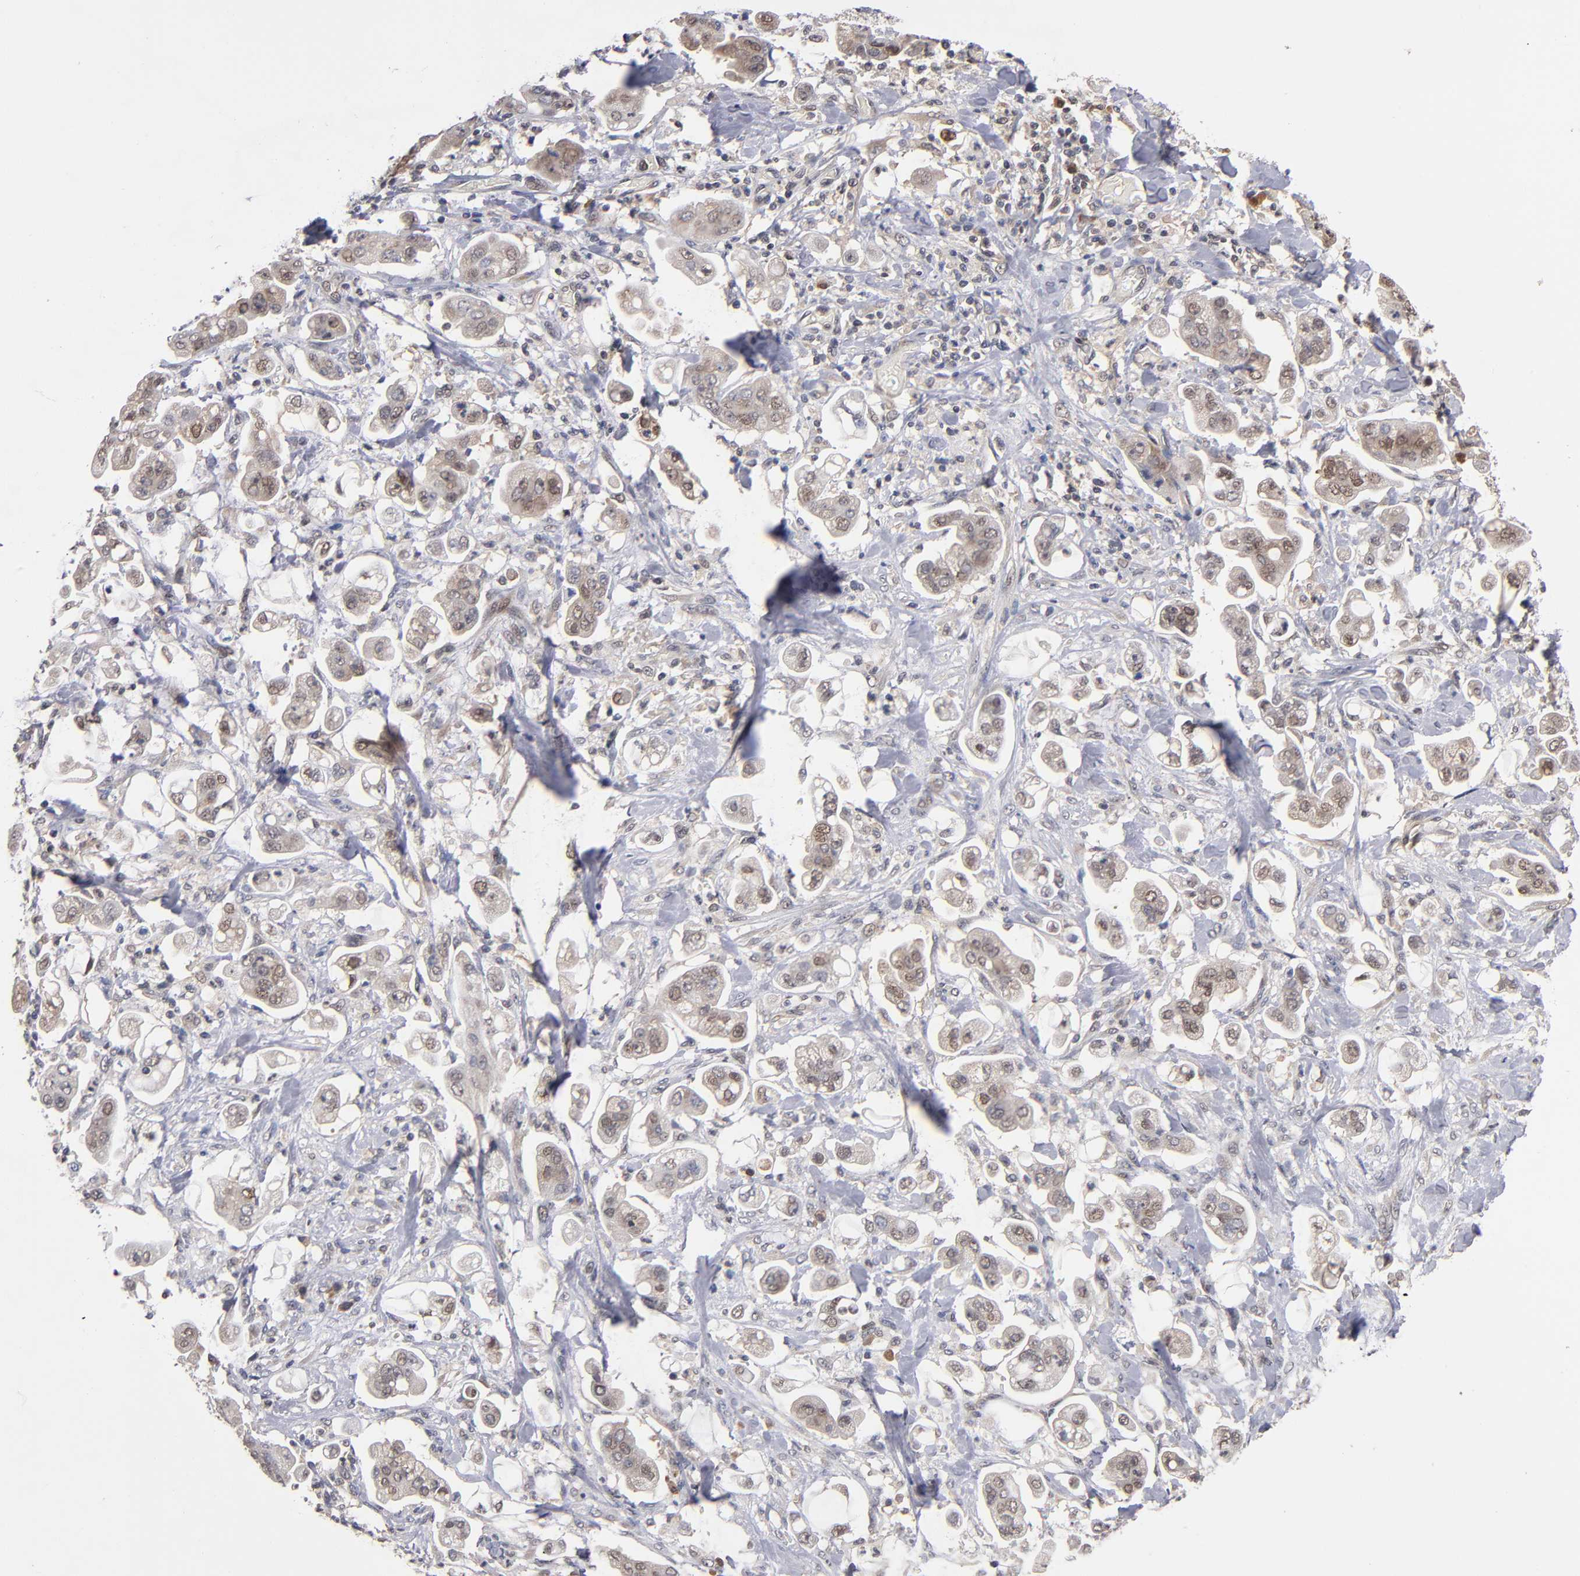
{"staining": {"intensity": "weak", "quantity": "25%-75%", "location": "cytoplasmic/membranous"}, "tissue": "stomach cancer", "cell_type": "Tumor cells", "image_type": "cancer", "snomed": [{"axis": "morphology", "description": "Adenocarcinoma, NOS"}, {"axis": "topography", "description": "Stomach"}], "caption": "About 25%-75% of tumor cells in human stomach cancer exhibit weak cytoplasmic/membranous protein positivity as visualized by brown immunohistochemical staining.", "gene": "ALG13", "patient": {"sex": "male", "age": 62}}